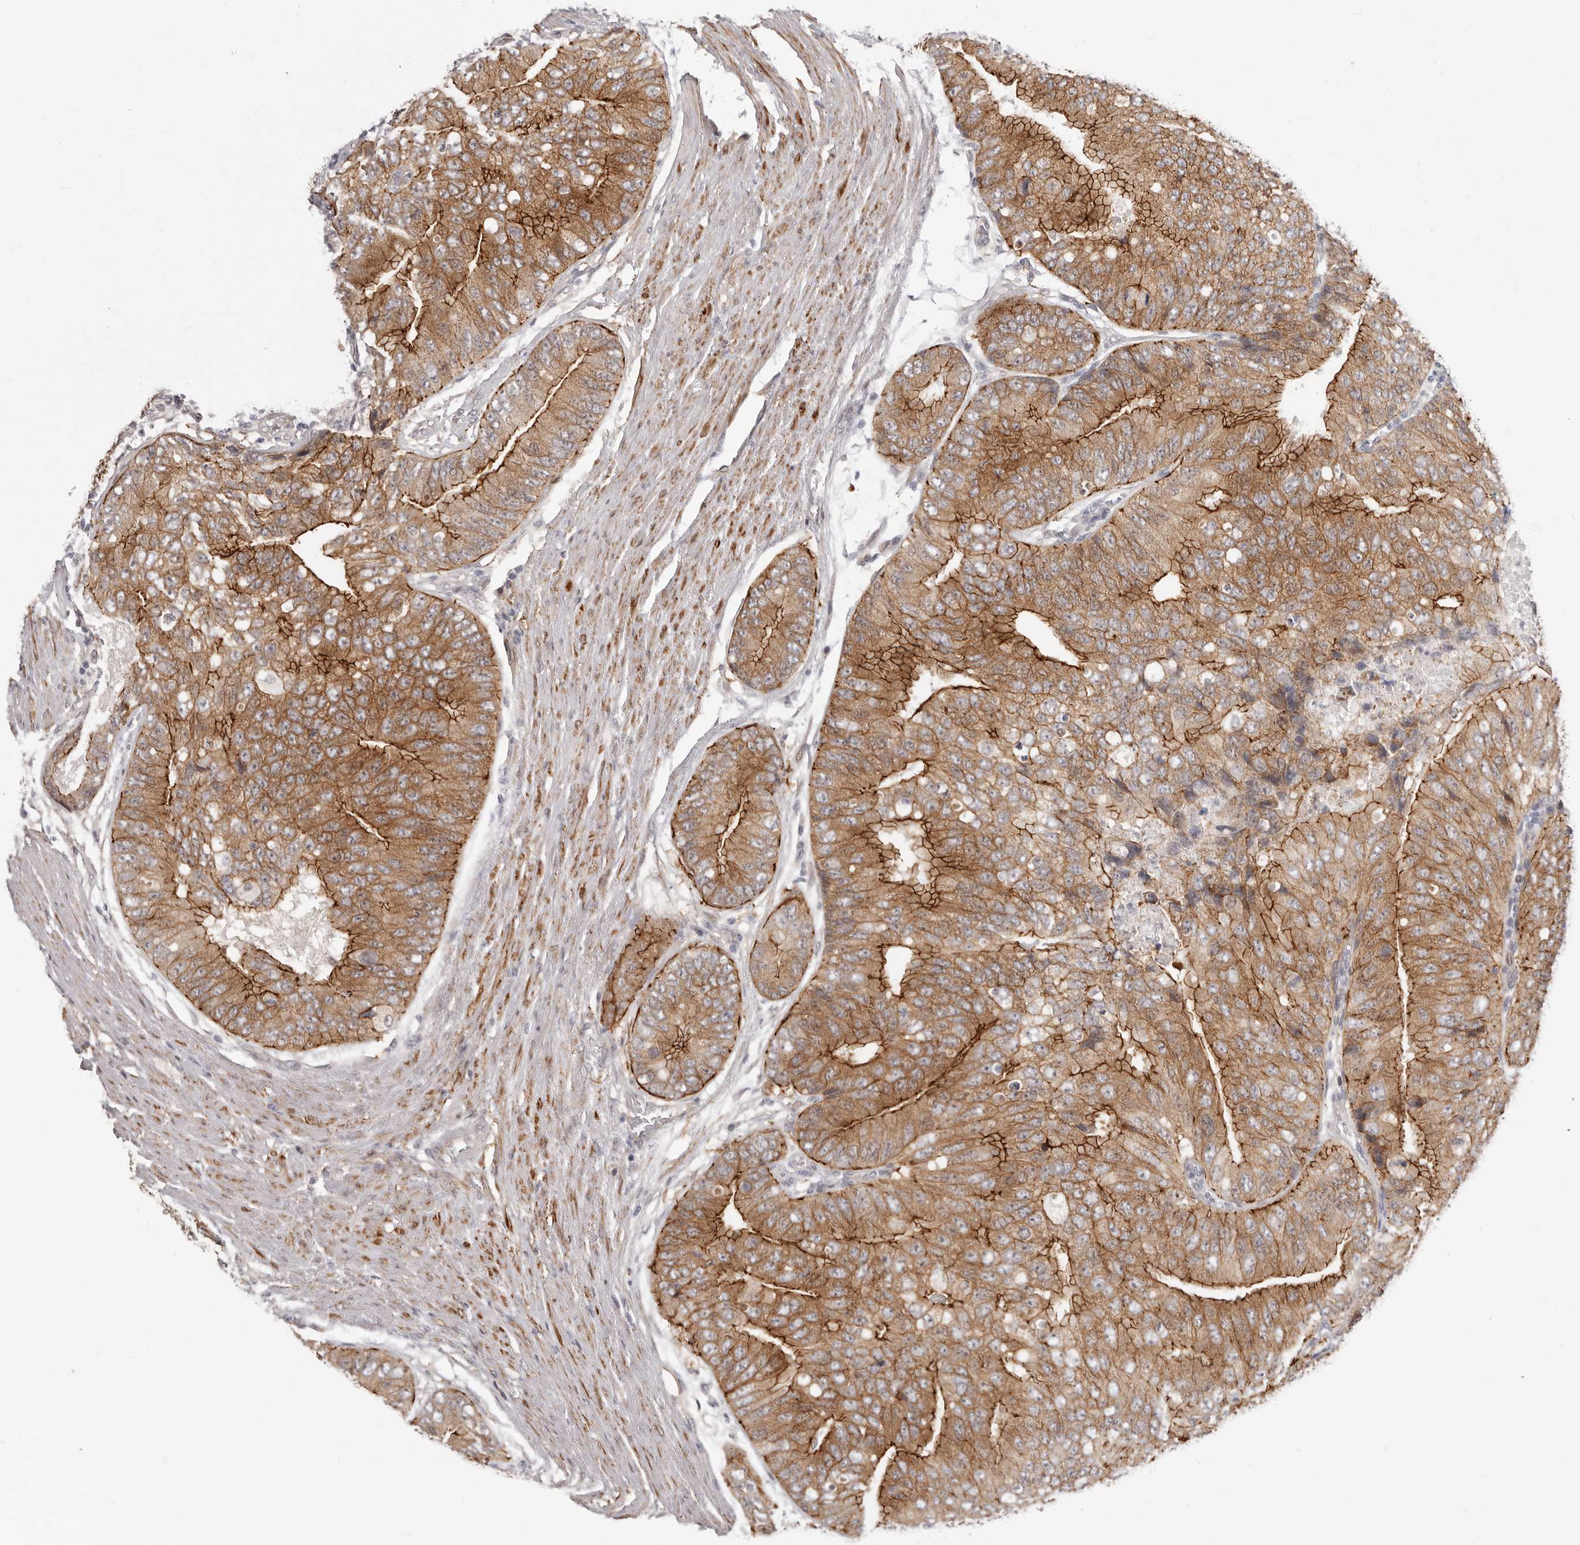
{"staining": {"intensity": "moderate", "quantity": ">75%", "location": "cytoplasmic/membranous"}, "tissue": "prostate cancer", "cell_type": "Tumor cells", "image_type": "cancer", "snomed": [{"axis": "morphology", "description": "Adenocarcinoma, High grade"}, {"axis": "topography", "description": "Prostate"}], "caption": "Prostate adenocarcinoma (high-grade) was stained to show a protein in brown. There is medium levels of moderate cytoplasmic/membranous staining in approximately >75% of tumor cells.", "gene": "SZT2", "patient": {"sex": "male", "age": 70}}